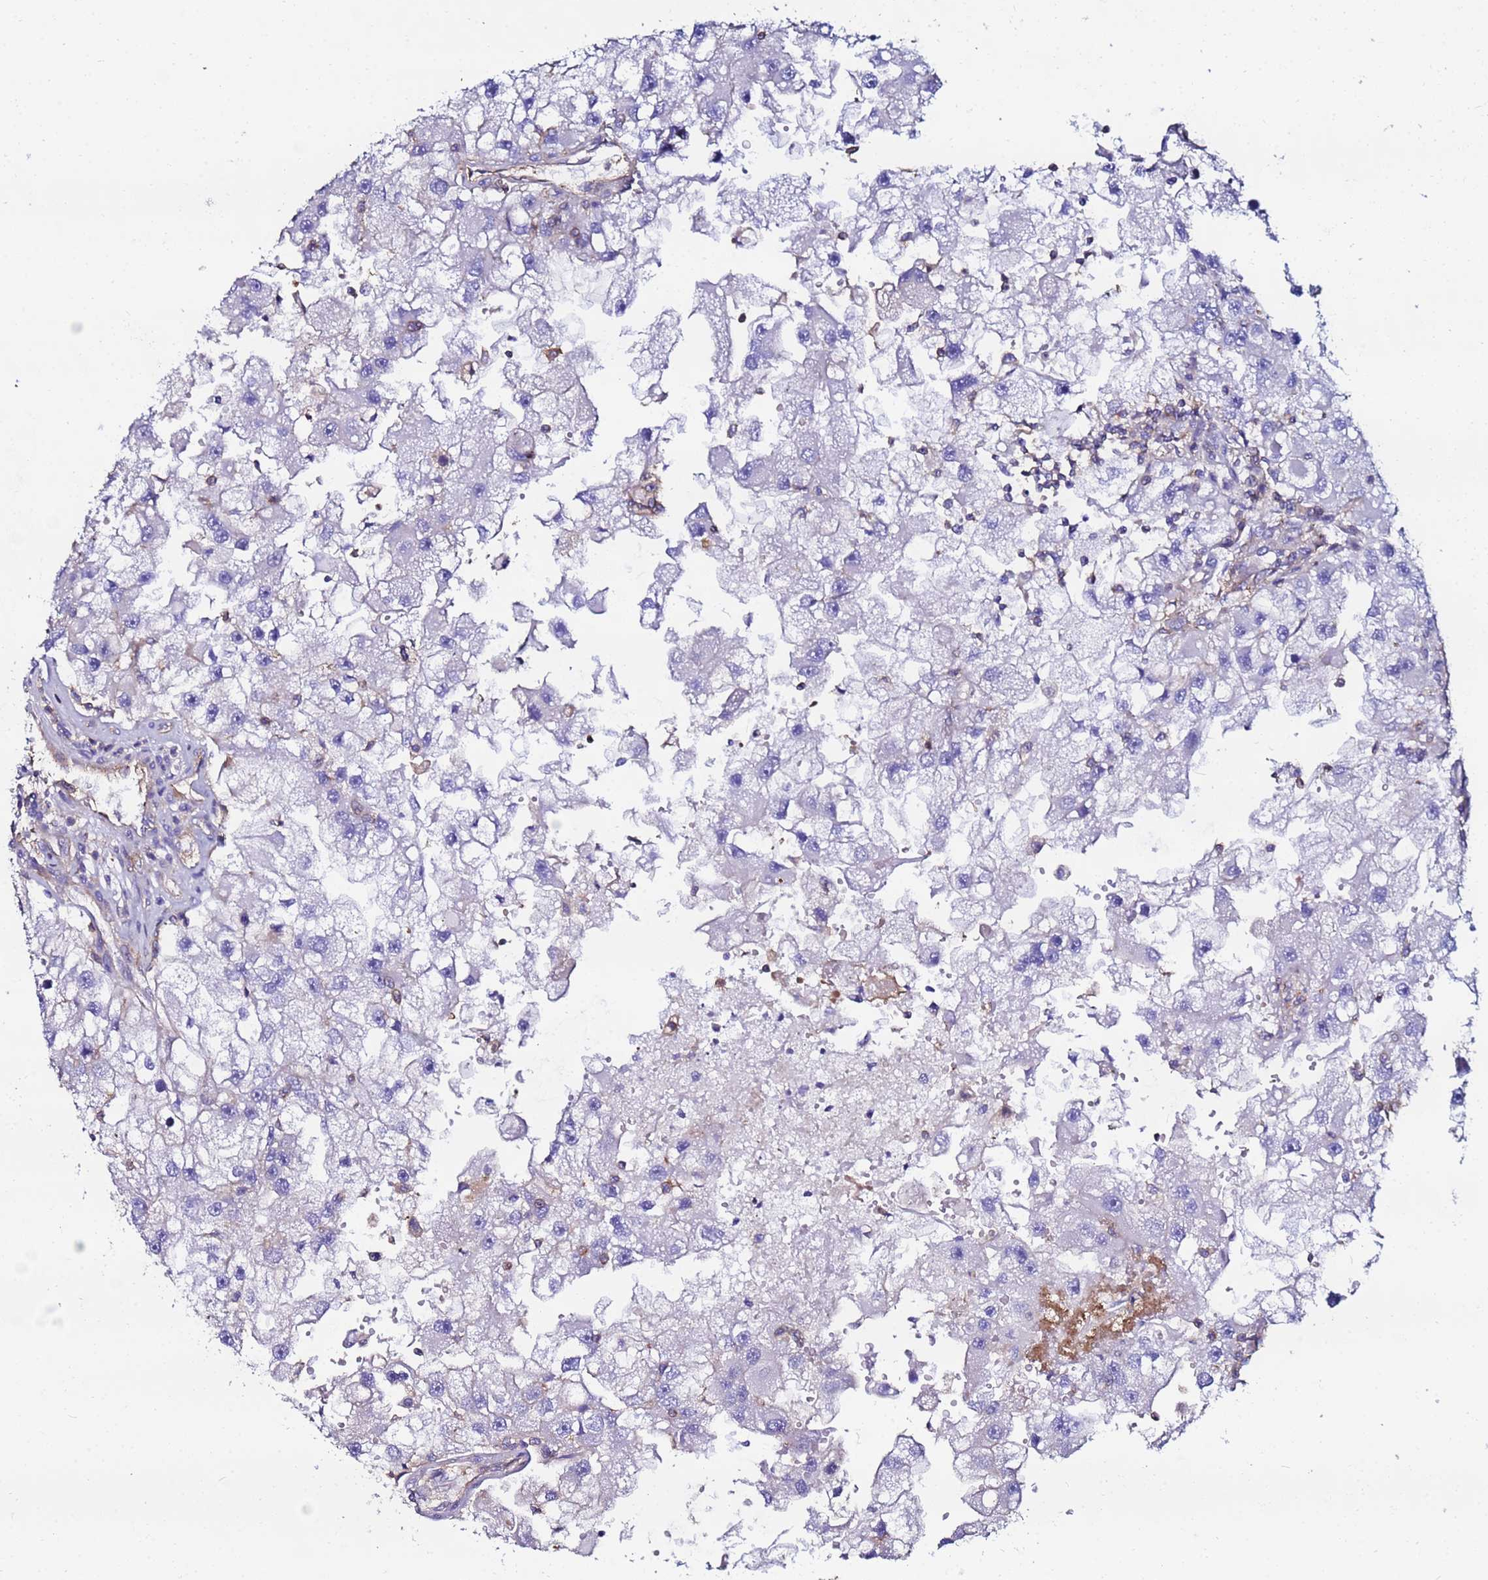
{"staining": {"intensity": "negative", "quantity": "none", "location": "none"}, "tissue": "renal cancer", "cell_type": "Tumor cells", "image_type": "cancer", "snomed": [{"axis": "morphology", "description": "Adenocarcinoma, NOS"}, {"axis": "topography", "description": "Kidney"}], "caption": "This histopathology image is of renal adenocarcinoma stained with immunohistochemistry to label a protein in brown with the nuclei are counter-stained blue. There is no positivity in tumor cells. Nuclei are stained in blue.", "gene": "POTEE", "patient": {"sex": "male", "age": 63}}